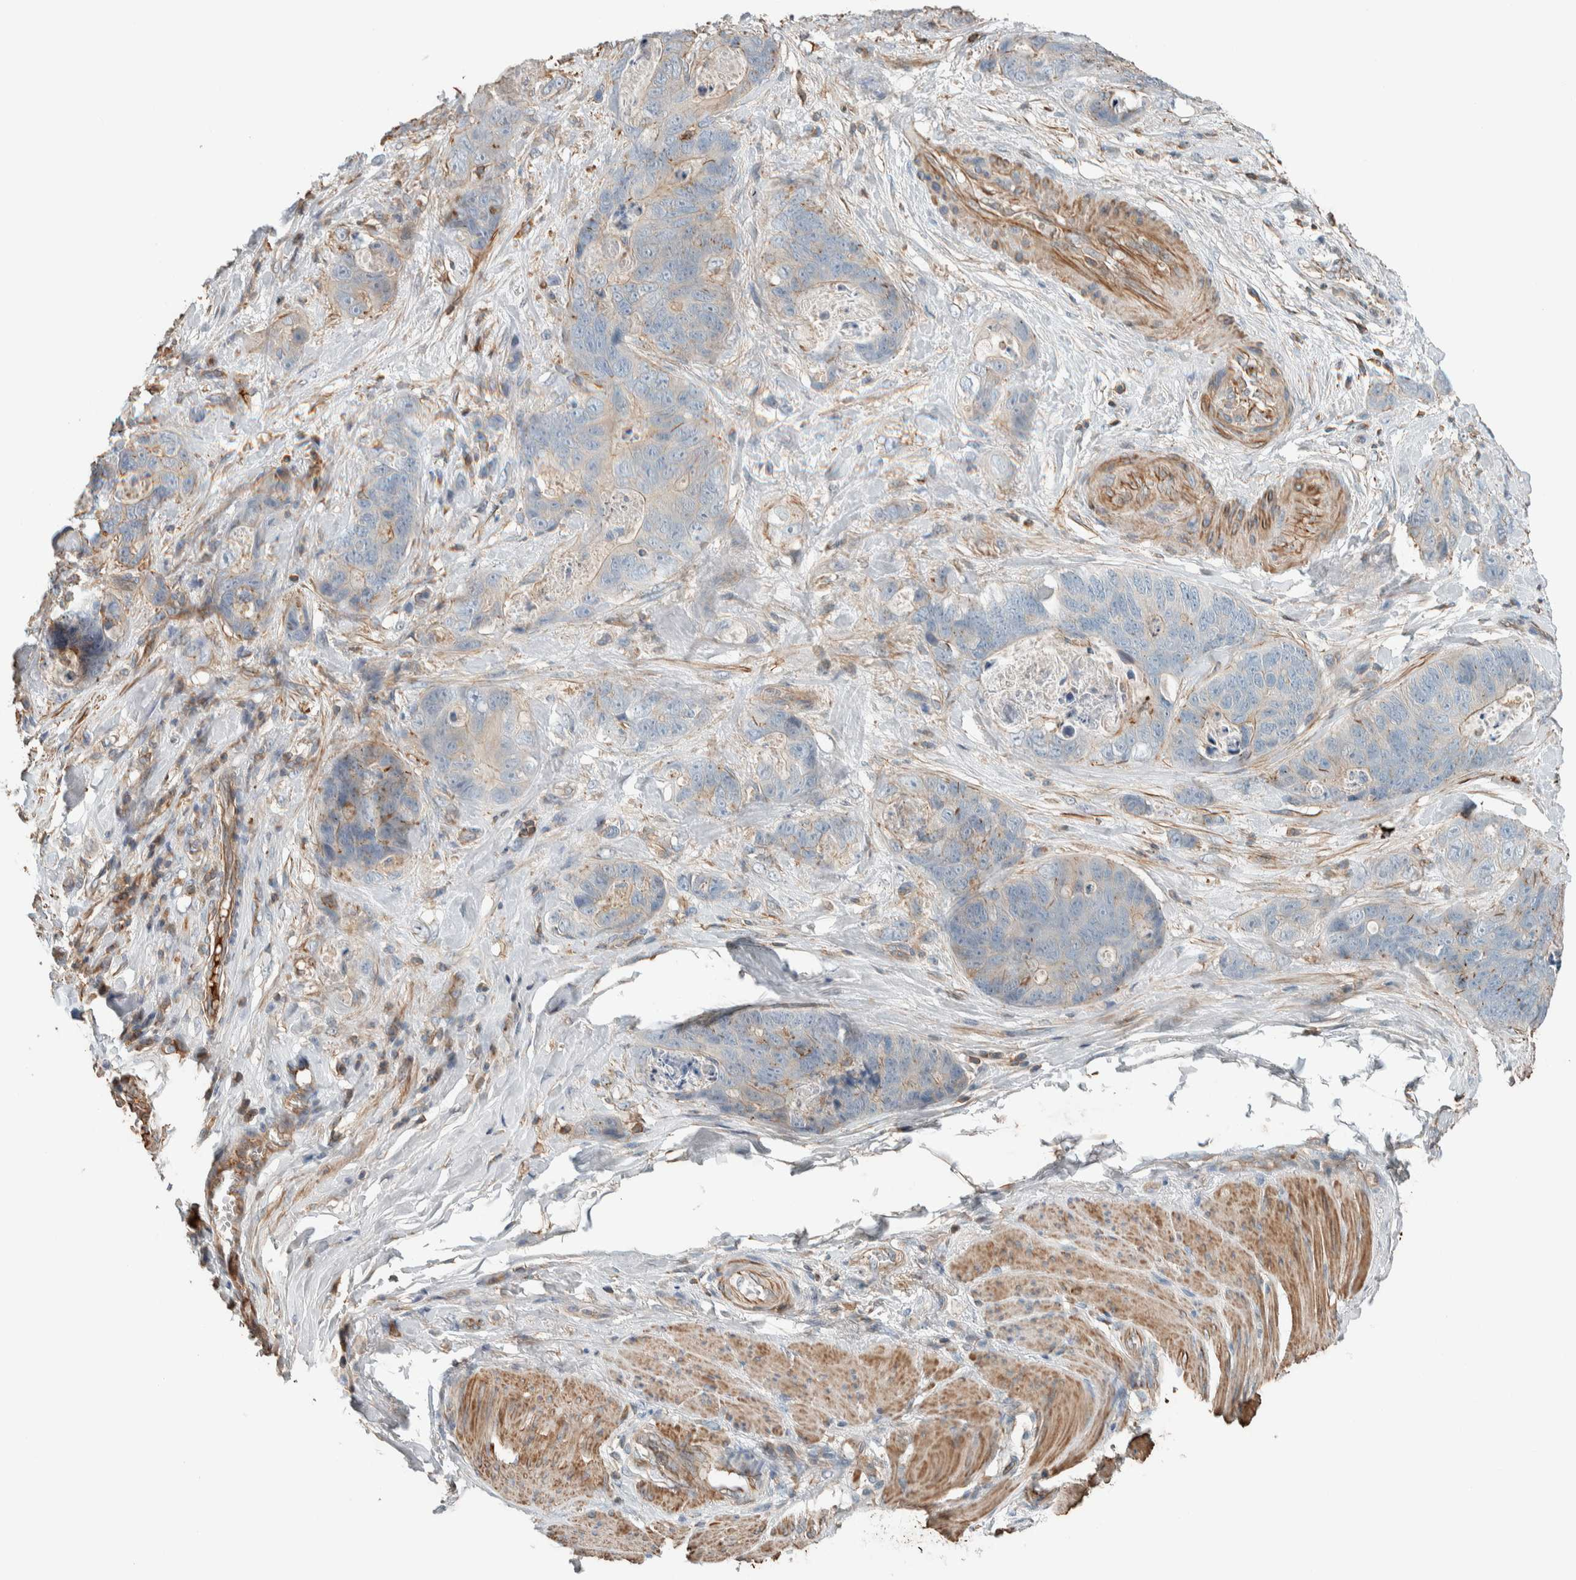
{"staining": {"intensity": "negative", "quantity": "none", "location": "none"}, "tissue": "stomach cancer", "cell_type": "Tumor cells", "image_type": "cancer", "snomed": [{"axis": "morphology", "description": "Normal tissue, NOS"}, {"axis": "morphology", "description": "Adenocarcinoma, NOS"}, {"axis": "topography", "description": "Stomach"}], "caption": "Immunohistochemical staining of adenocarcinoma (stomach) displays no significant staining in tumor cells.", "gene": "CTBP2", "patient": {"sex": "female", "age": 89}}